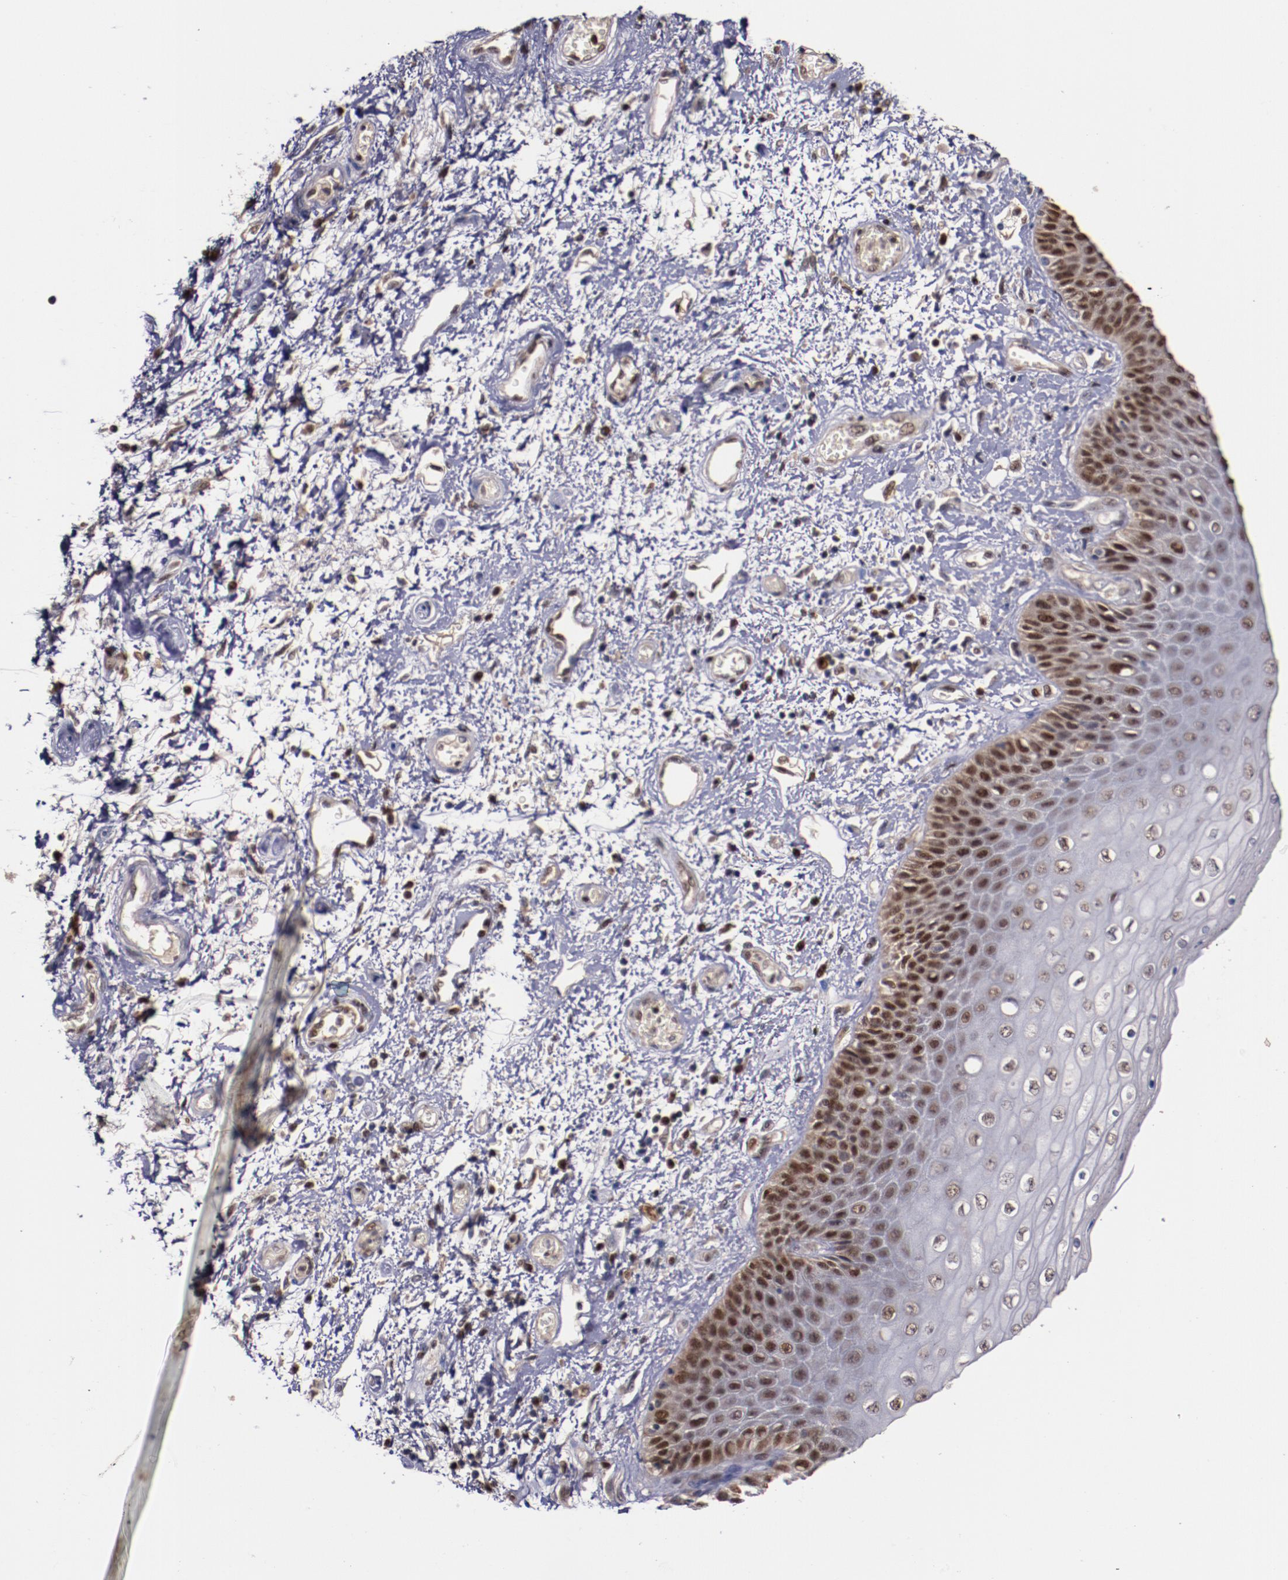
{"staining": {"intensity": "strong", "quantity": "25%-75%", "location": "nuclear"}, "tissue": "skin", "cell_type": "Epidermal cells", "image_type": "normal", "snomed": [{"axis": "morphology", "description": "Normal tissue, NOS"}, {"axis": "topography", "description": "Anal"}], "caption": "Immunohistochemistry (IHC) (DAB) staining of benign skin displays strong nuclear protein positivity in about 25%-75% of epidermal cells.", "gene": "CHEK2", "patient": {"sex": "female", "age": 46}}